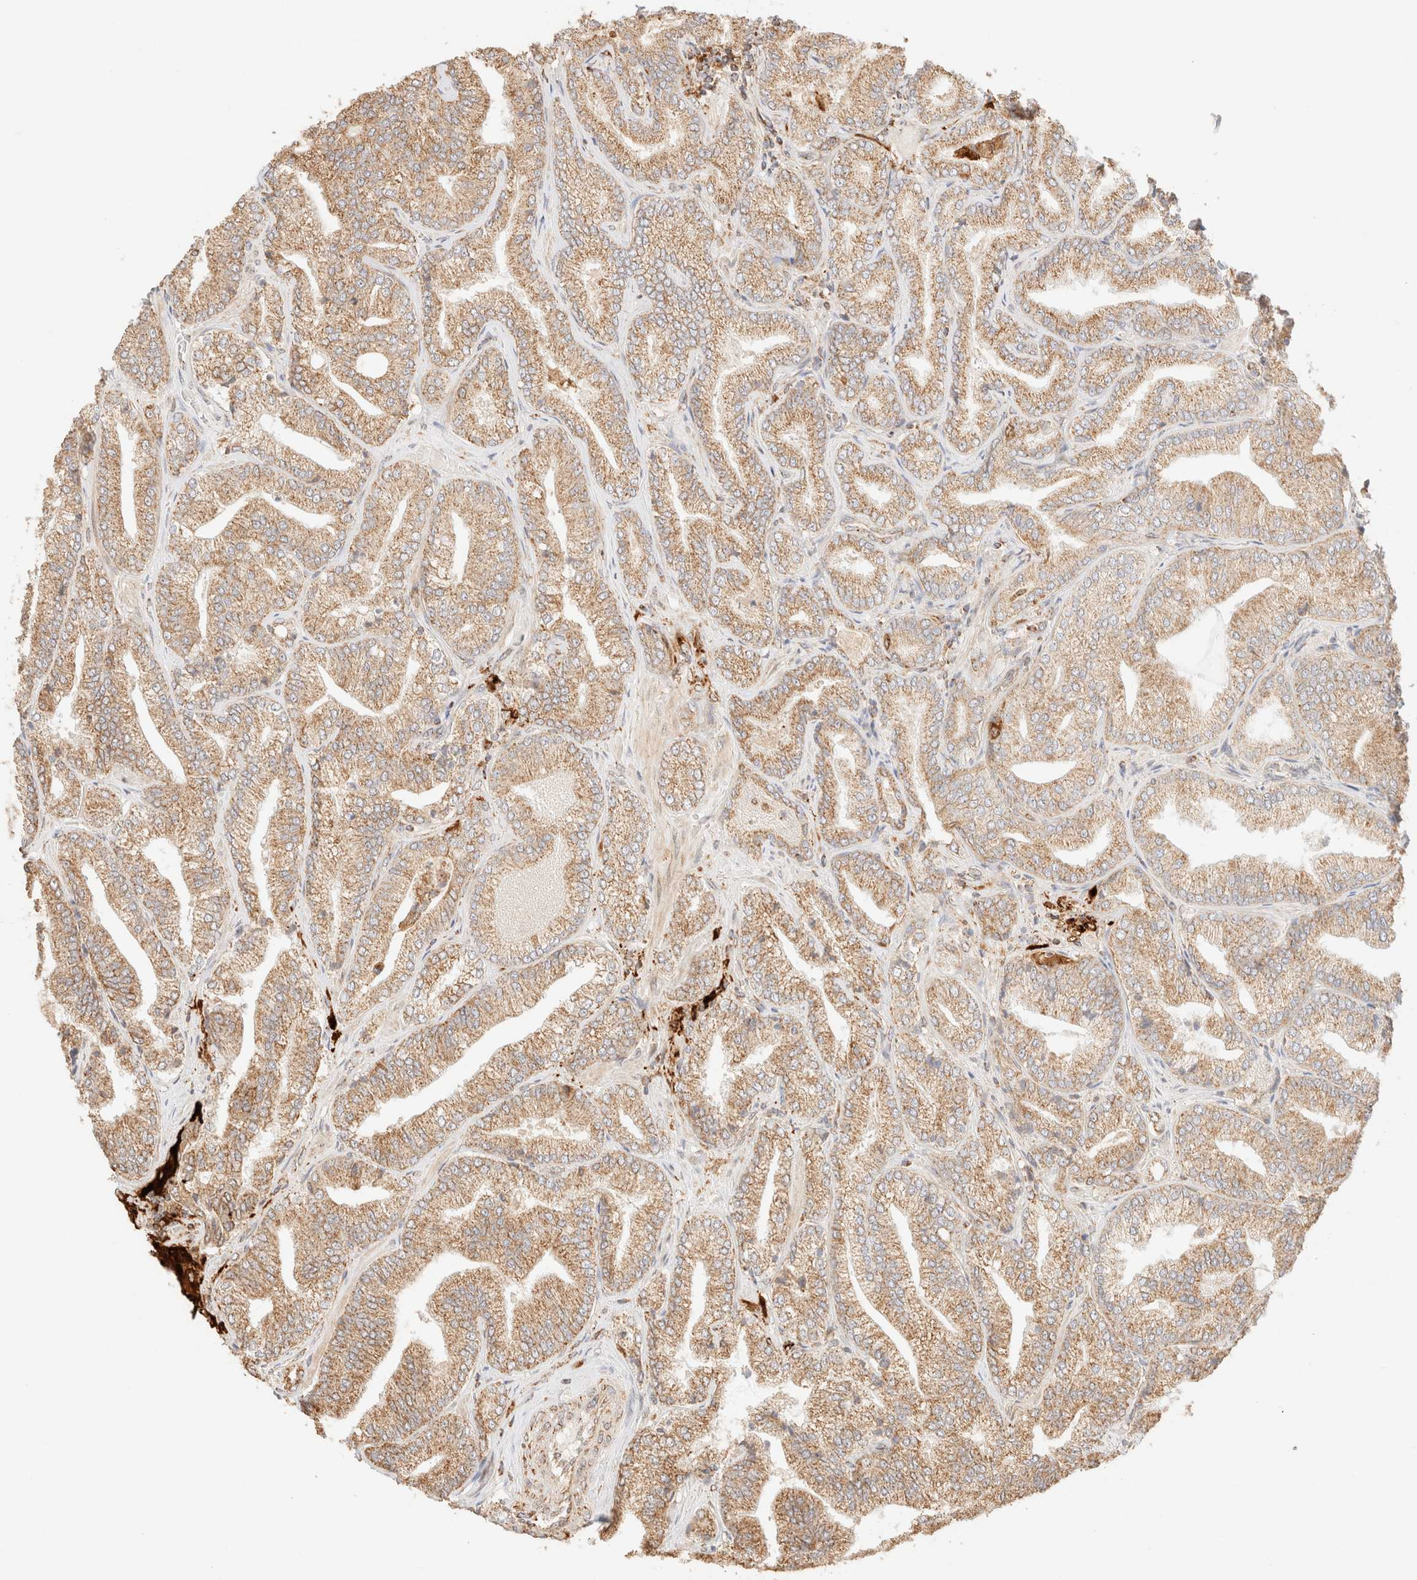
{"staining": {"intensity": "weak", "quantity": ">75%", "location": "cytoplasmic/membranous"}, "tissue": "prostate cancer", "cell_type": "Tumor cells", "image_type": "cancer", "snomed": [{"axis": "morphology", "description": "Adenocarcinoma, Low grade"}, {"axis": "topography", "description": "Prostate"}], "caption": "Immunohistochemical staining of prostate adenocarcinoma (low-grade) shows low levels of weak cytoplasmic/membranous expression in approximately >75% of tumor cells.", "gene": "TACO1", "patient": {"sex": "male", "age": 62}}